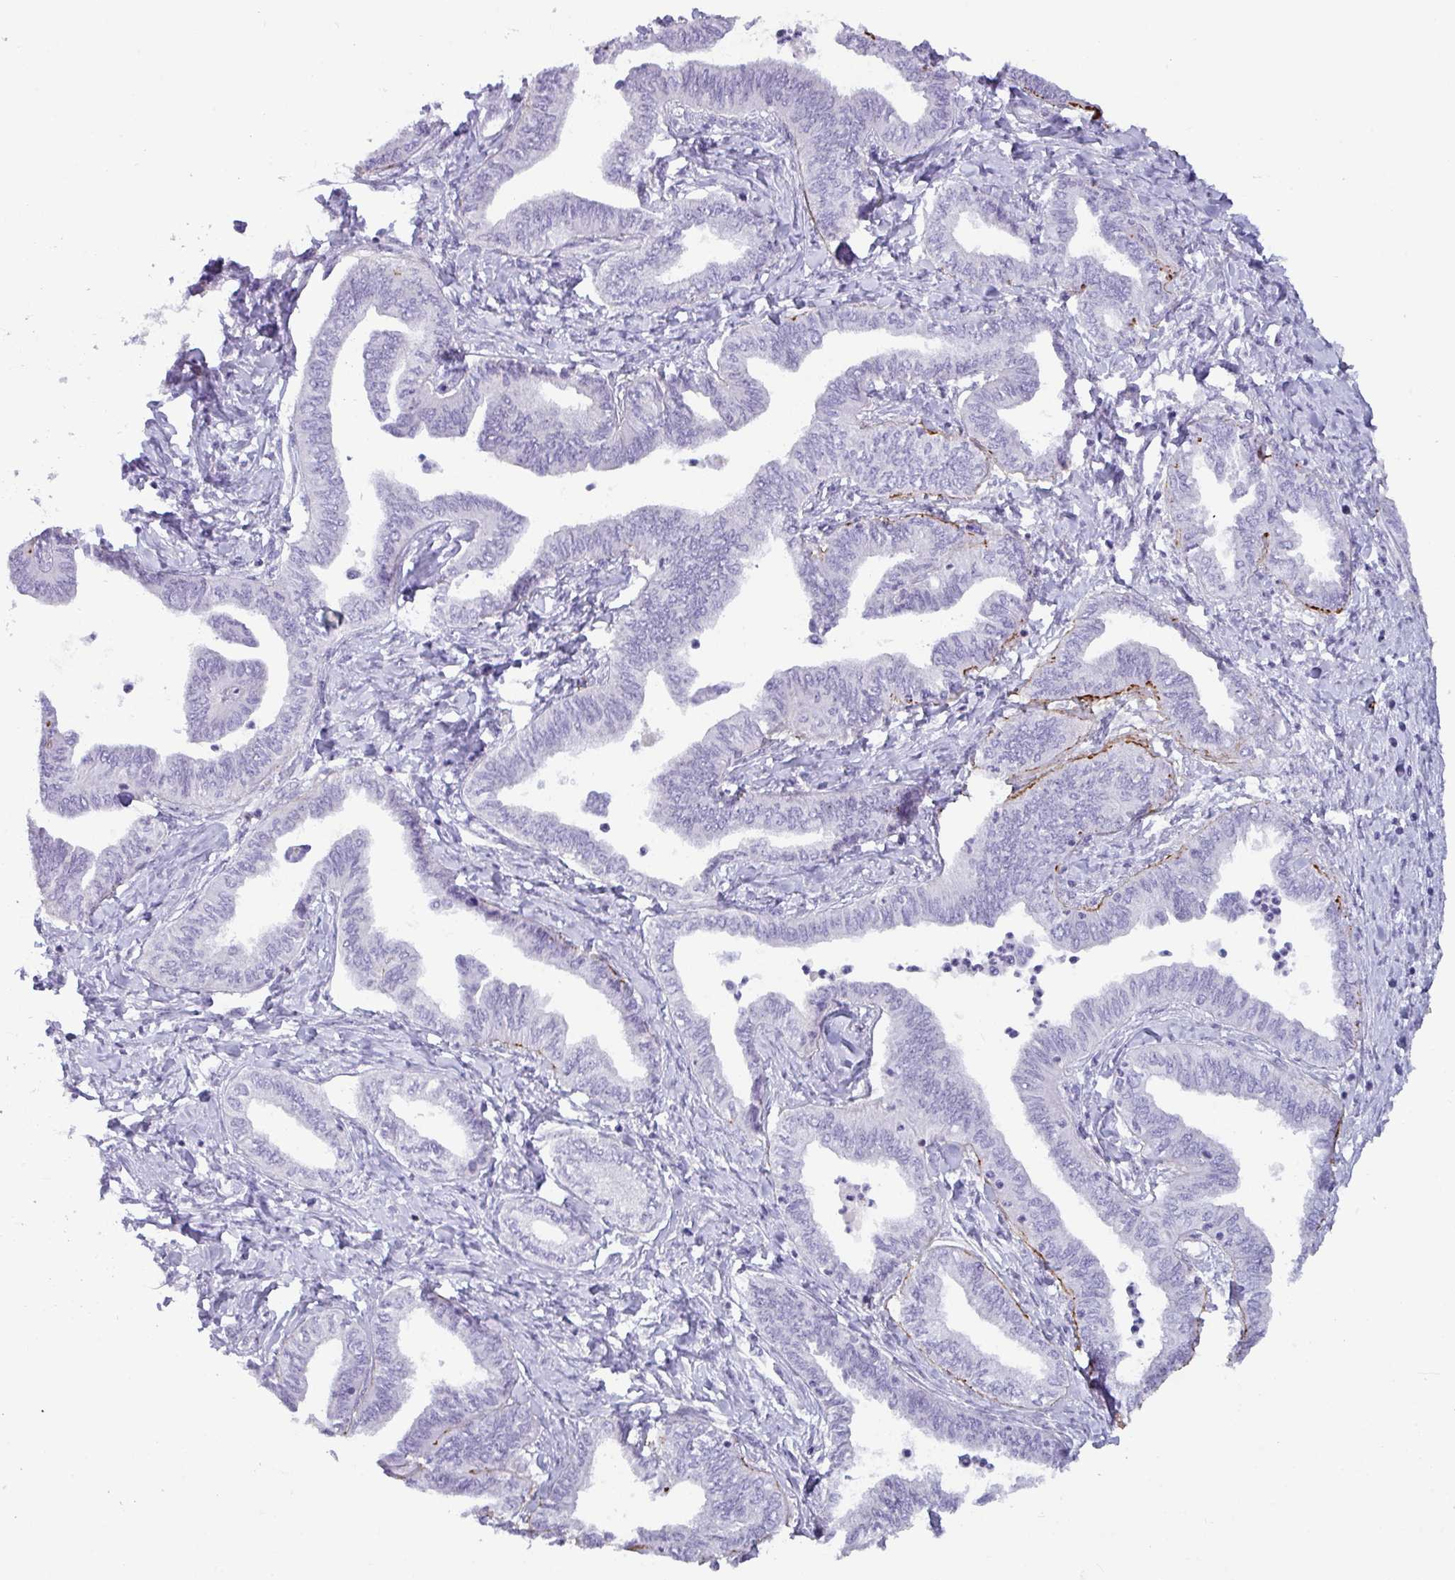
{"staining": {"intensity": "negative", "quantity": "none", "location": "none"}, "tissue": "ovarian cancer", "cell_type": "Tumor cells", "image_type": "cancer", "snomed": [{"axis": "morphology", "description": "Carcinoma, endometroid"}, {"axis": "topography", "description": "Ovary"}], "caption": "The micrograph displays no staining of tumor cells in ovarian cancer.", "gene": "ZNF524", "patient": {"sex": "female", "age": 70}}